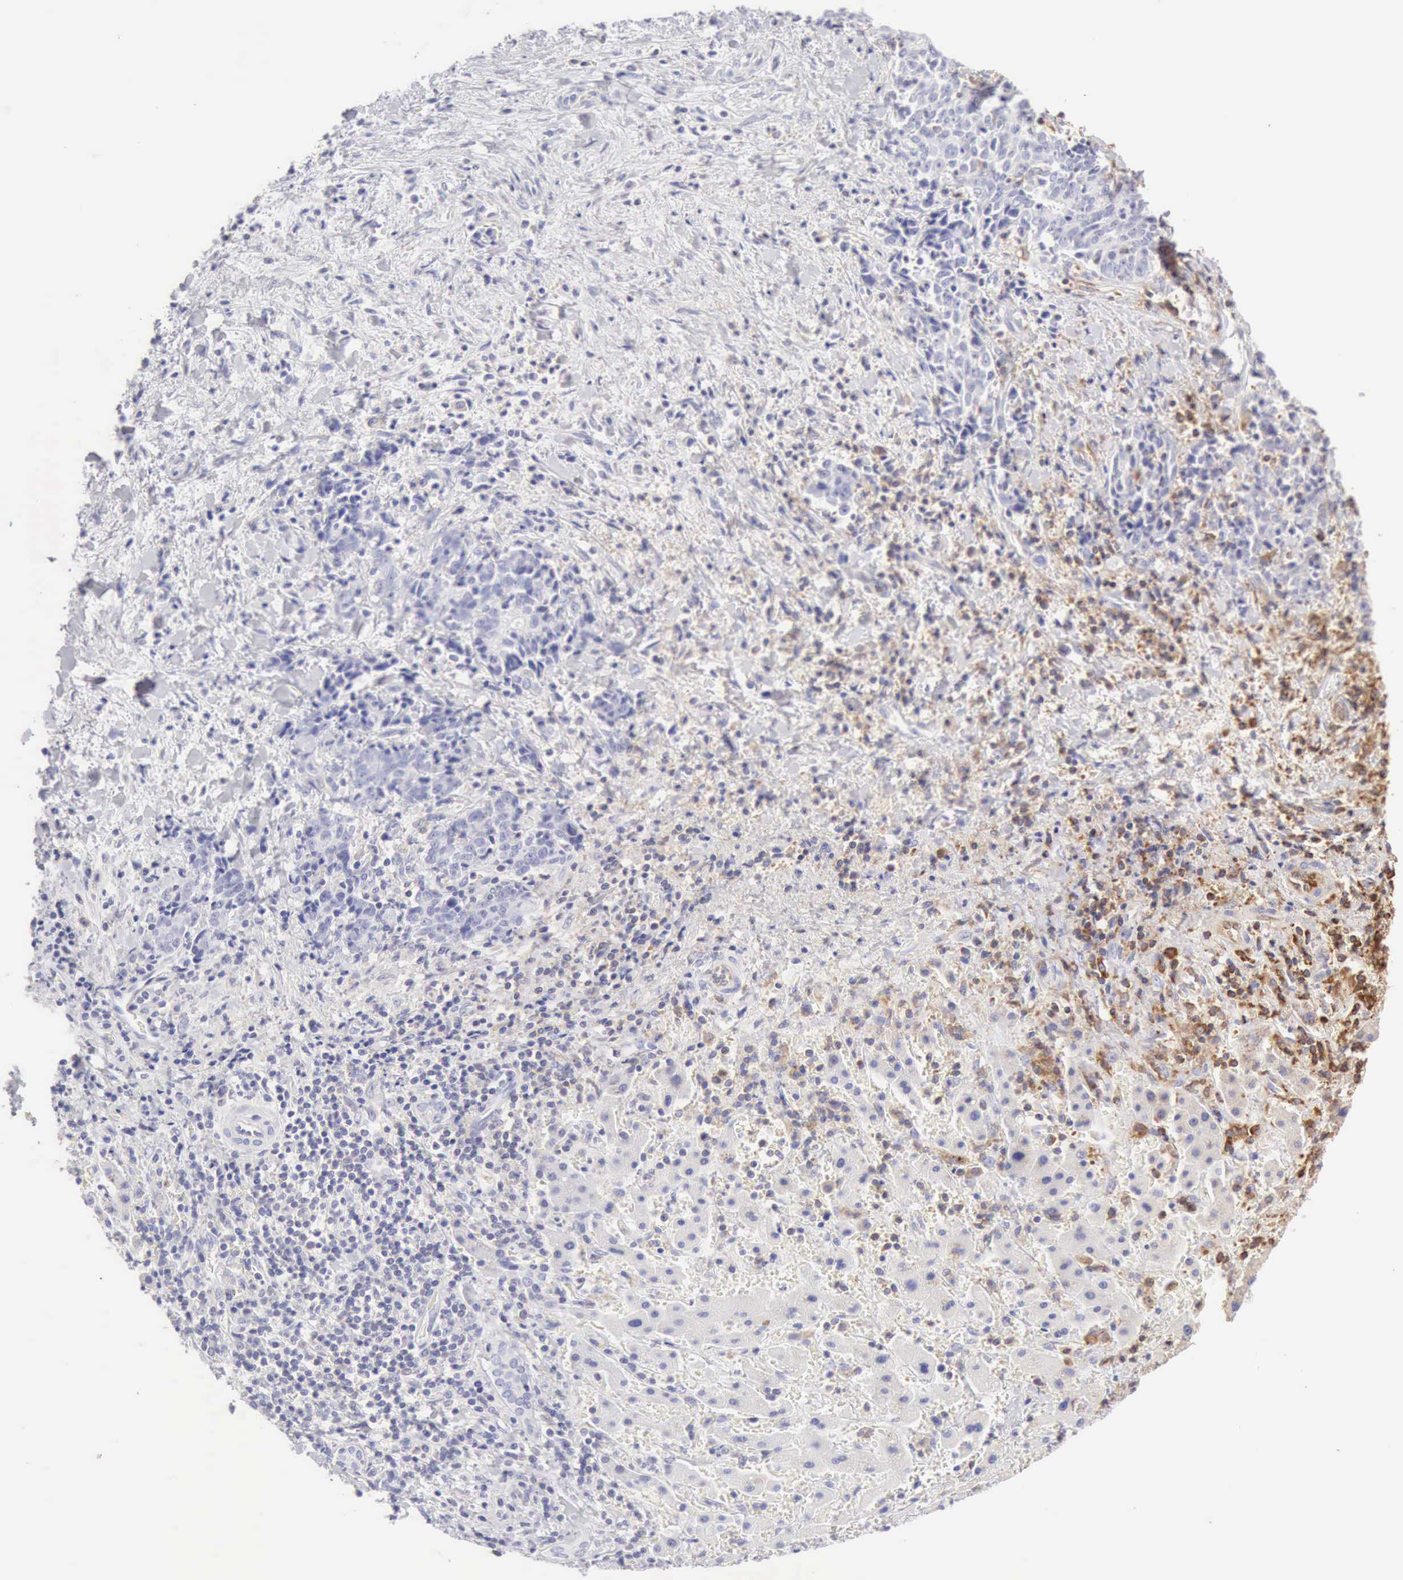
{"staining": {"intensity": "negative", "quantity": "none", "location": "none"}, "tissue": "liver cancer", "cell_type": "Tumor cells", "image_type": "cancer", "snomed": [{"axis": "morphology", "description": "Cholangiocarcinoma"}, {"axis": "topography", "description": "Liver"}], "caption": "Liver cholangiocarcinoma was stained to show a protein in brown. There is no significant staining in tumor cells.", "gene": "ARHGAP4", "patient": {"sex": "male", "age": 57}}